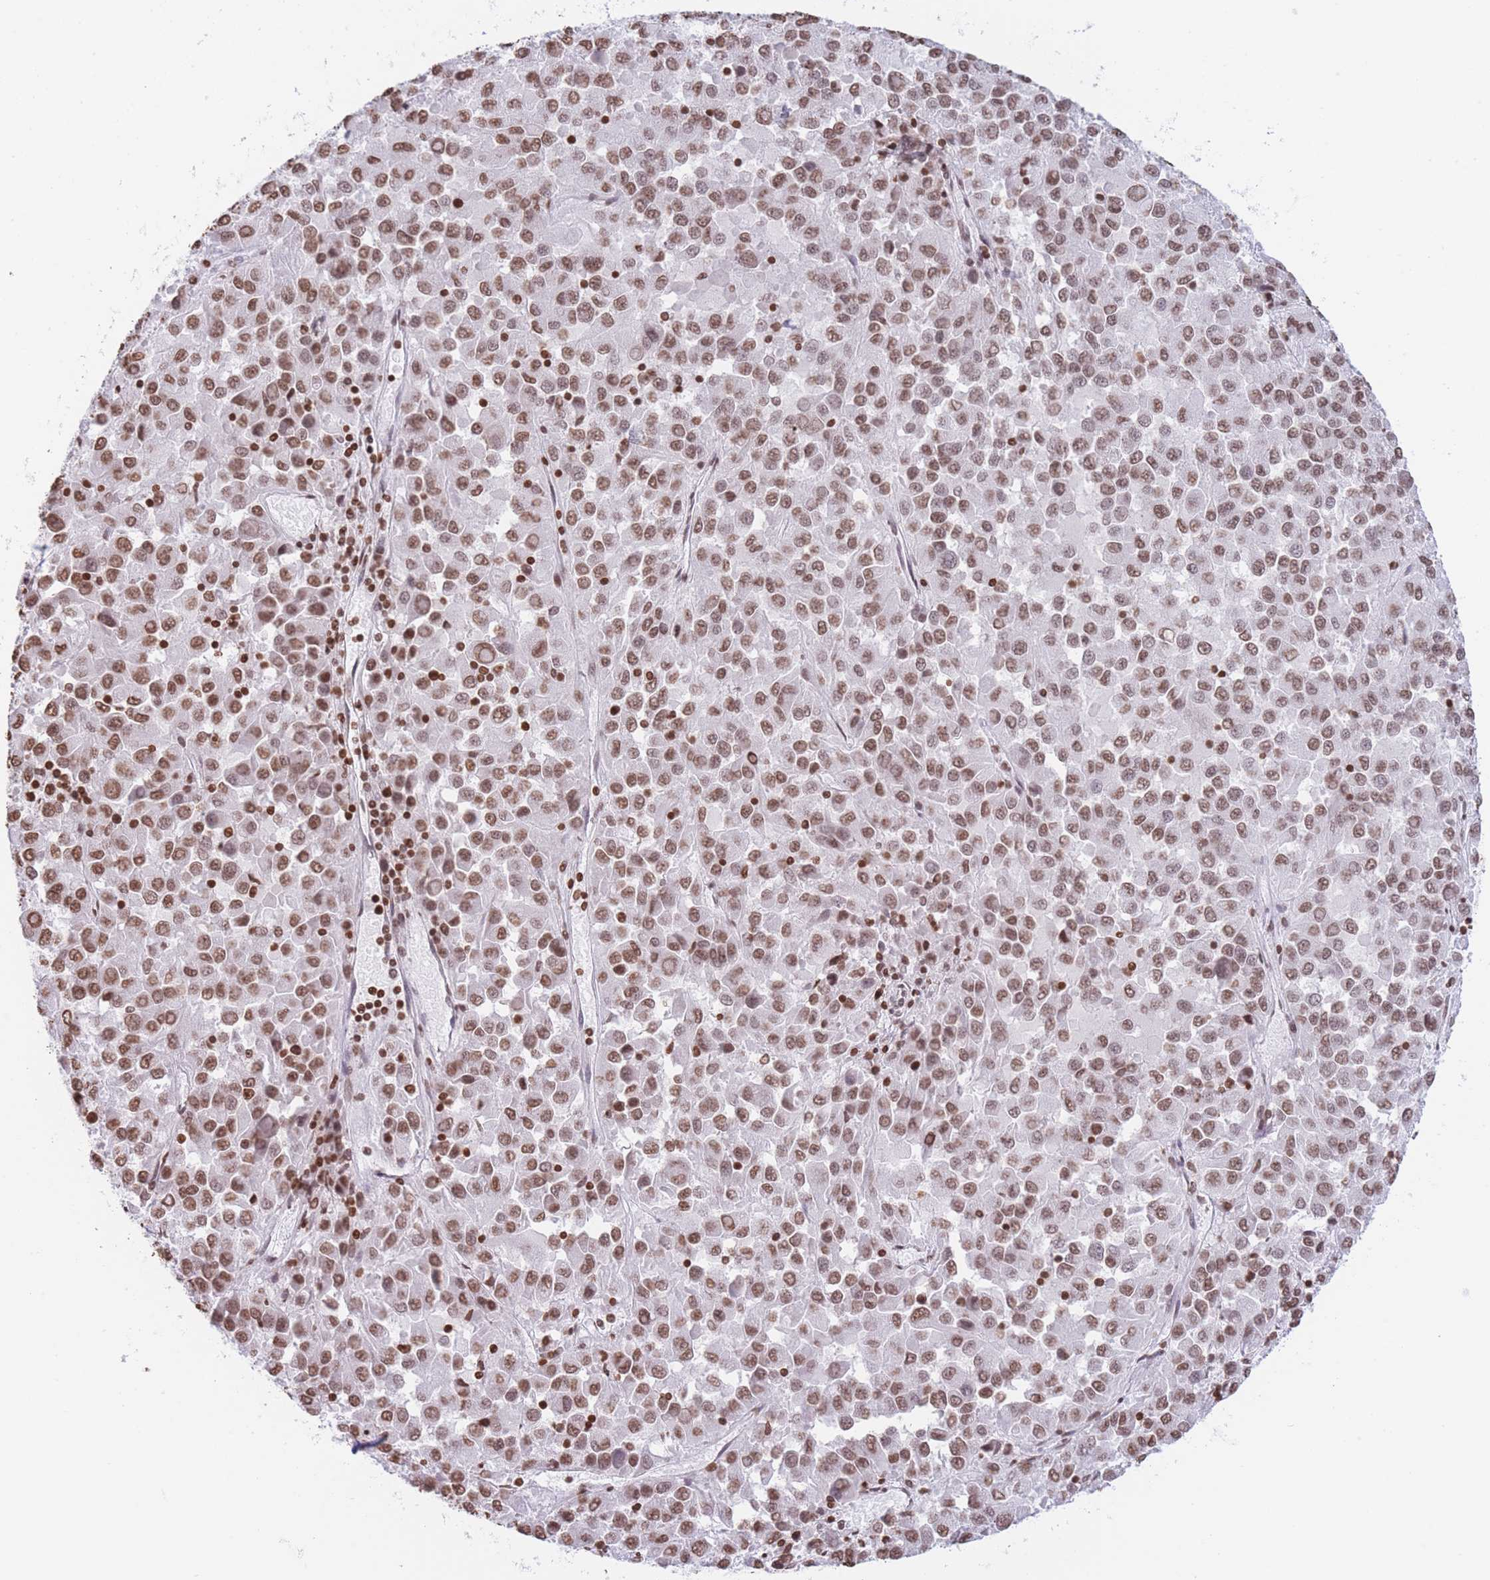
{"staining": {"intensity": "moderate", "quantity": ">75%", "location": "nuclear"}, "tissue": "melanoma", "cell_type": "Tumor cells", "image_type": "cancer", "snomed": [{"axis": "morphology", "description": "Malignant melanoma, Metastatic site"}, {"axis": "topography", "description": "Lung"}], "caption": "Melanoma tissue shows moderate nuclear staining in approximately >75% of tumor cells The protein is shown in brown color, while the nuclei are stained blue.", "gene": "H2BC11", "patient": {"sex": "male", "age": 64}}